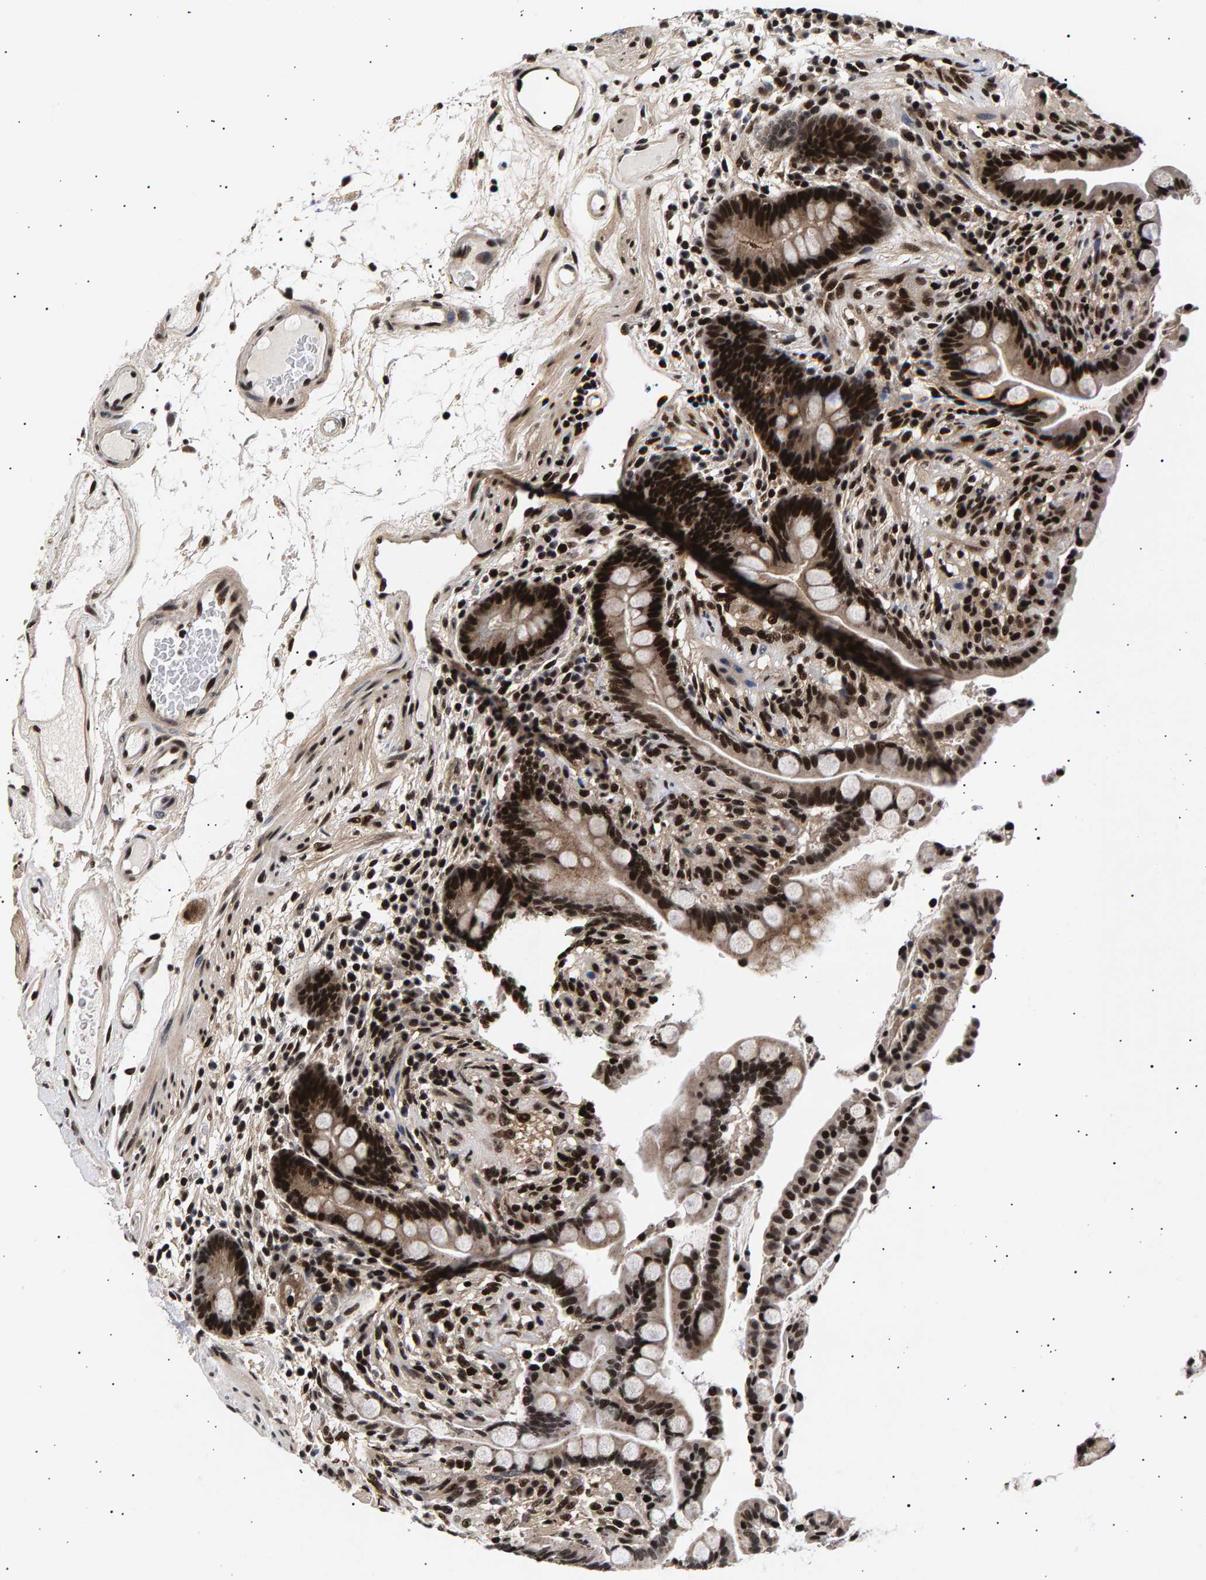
{"staining": {"intensity": "strong", "quantity": ">75%", "location": "nuclear"}, "tissue": "colon", "cell_type": "Endothelial cells", "image_type": "normal", "snomed": [{"axis": "morphology", "description": "Normal tissue, NOS"}, {"axis": "topography", "description": "Colon"}], "caption": "A photomicrograph of human colon stained for a protein exhibits strong nuclear brown staining in endothelial cells. (DAB = brown stain, brightfield microscopy at high magnification).", "gene": "ANKRD40", "patient": {"sex": "male", "age": 73}}